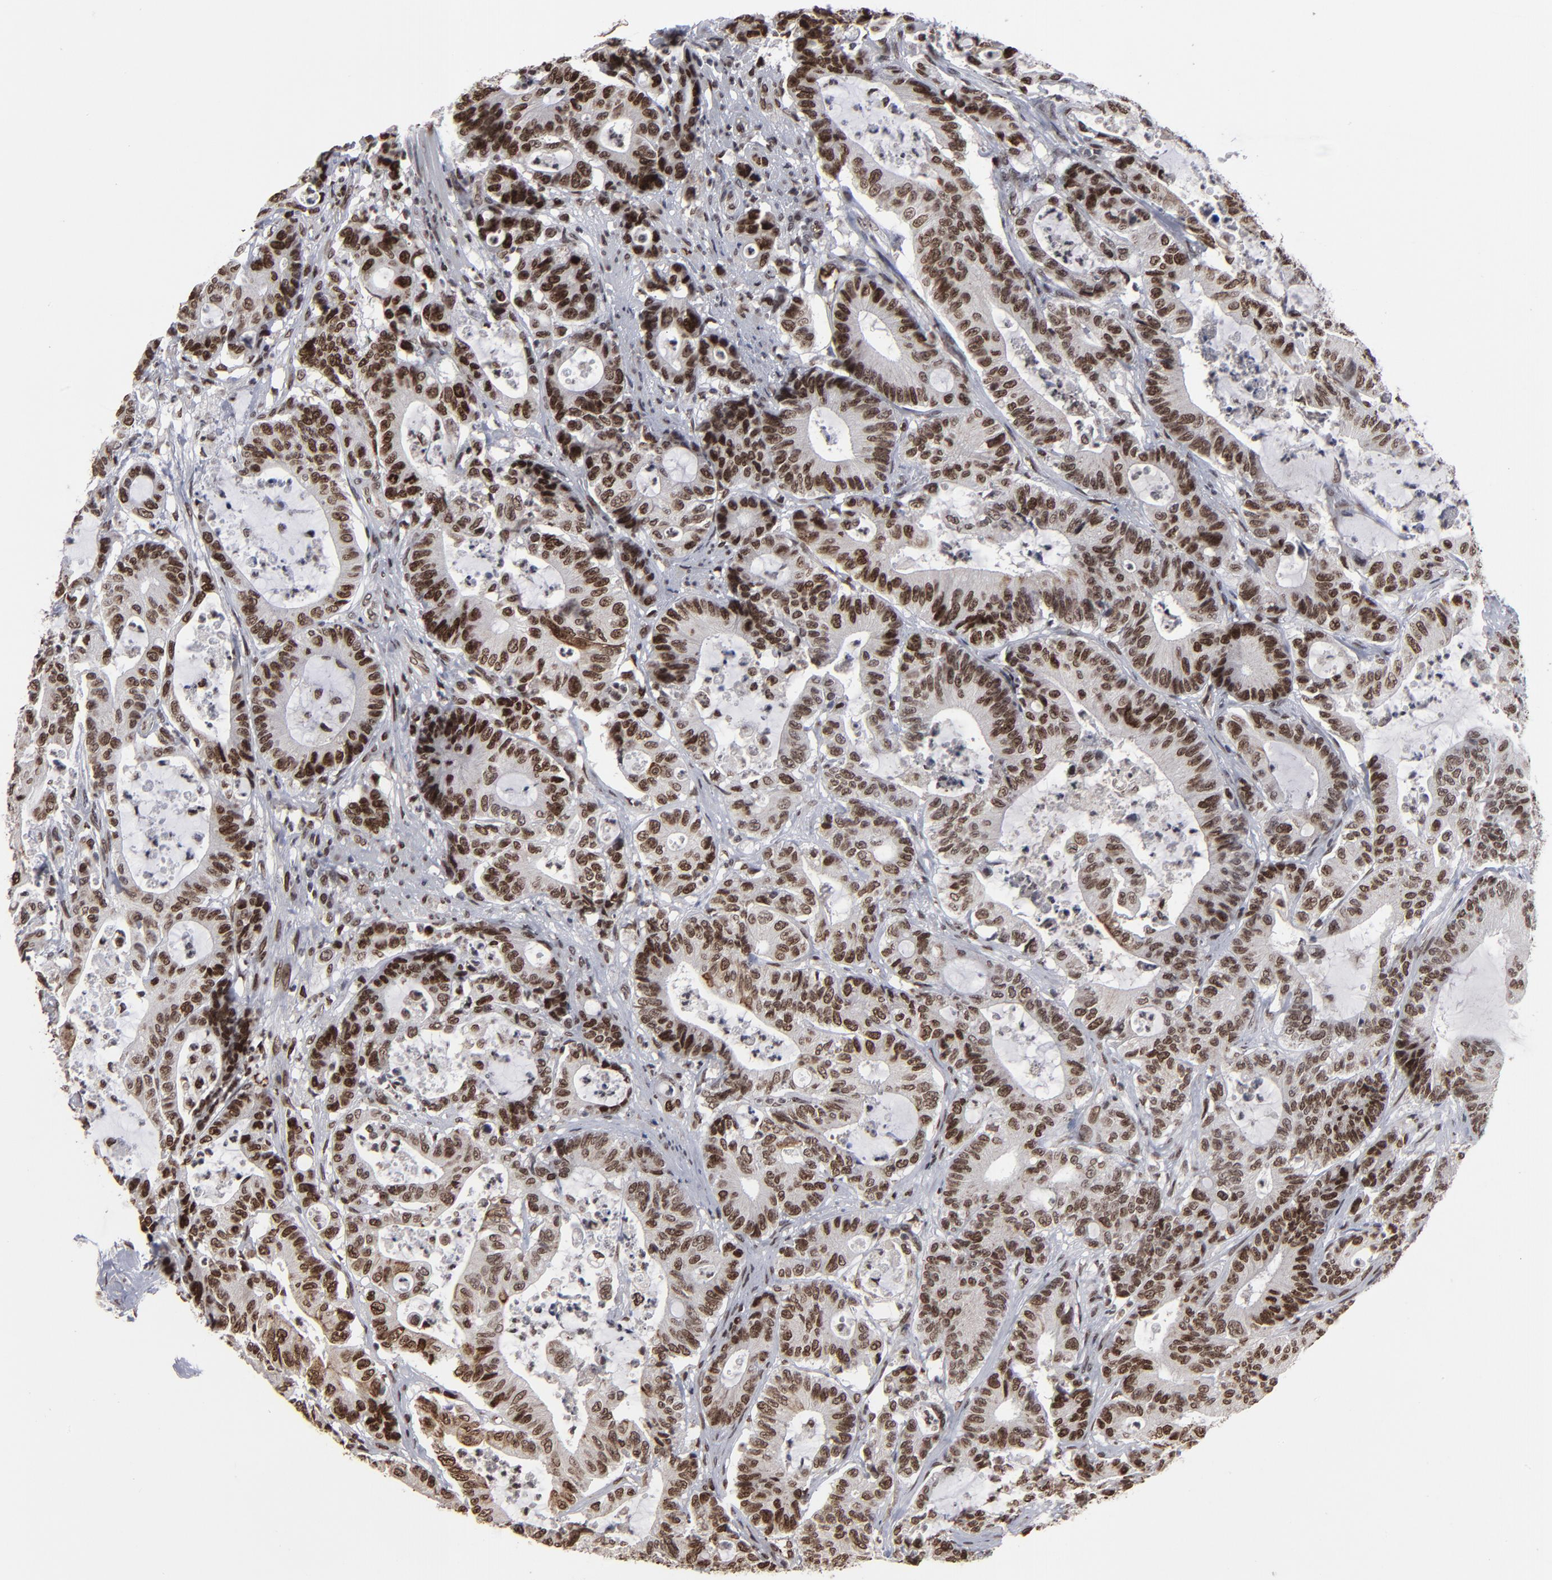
{"staining": {"intensity": "moderate", "quantity": ">75%", "location": "nuclear"}, "tissue": "colorectal cancer", "cell_type": "Tumor cells", "image_type": "cancer", "snomed": [{"axis": "morphology", "description": "Adenocarcinoma, NOS"}, {"axis": "topography", "description": "Colon"}], "caption": "Immunohistochemistry (IHC) of human colorectal cancer (adenocarcinoma) exhibits medium levels of moderate nuclear staining in about >75% of tumor cells.", "gene": "BAZ1A", "patient": {"sex": "female", "age": 84}}